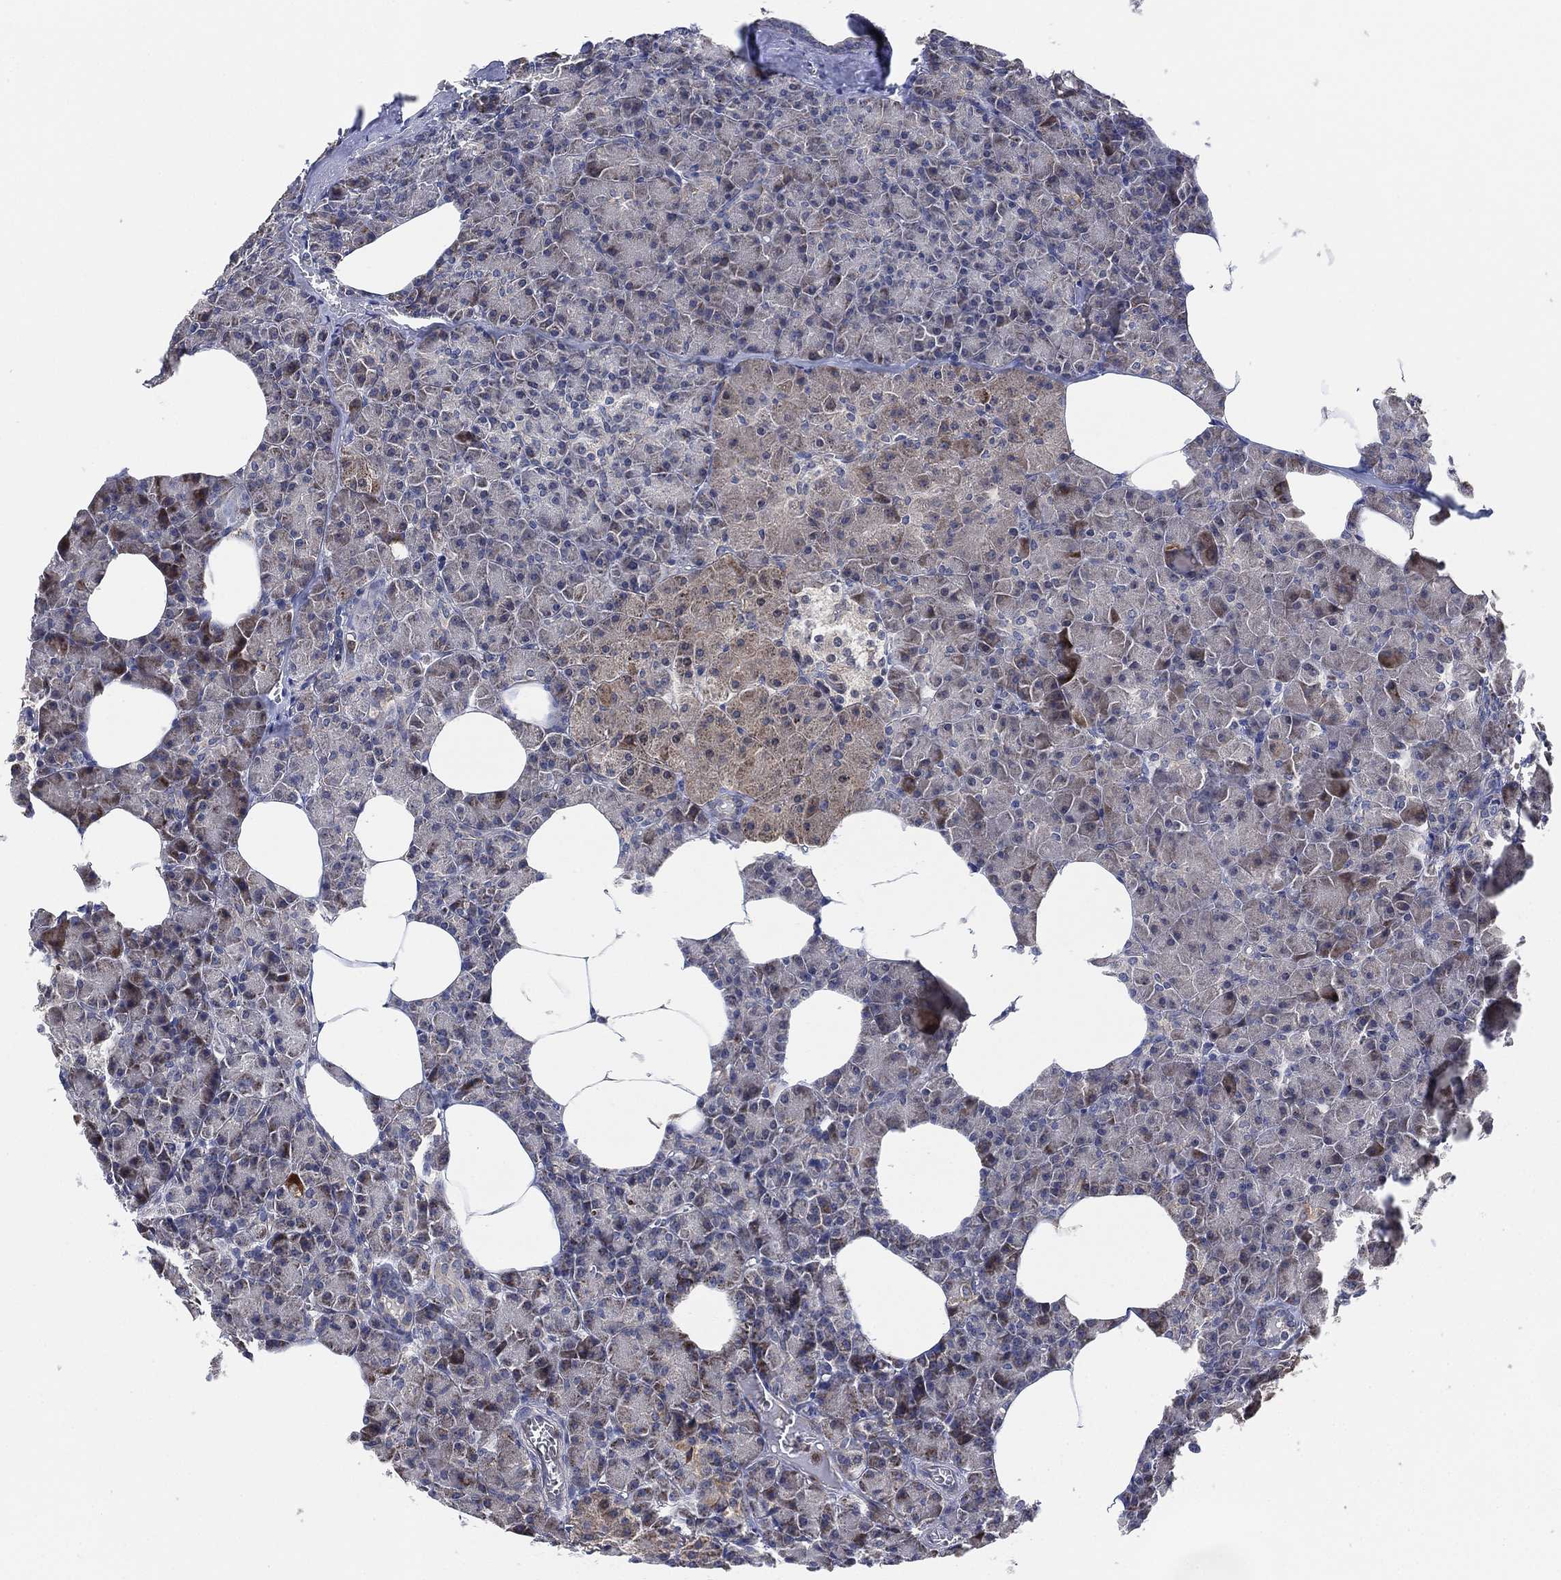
{"staining": {"intensity": "strong", "quantity": "<25%", "location": "cytoplasmic/membranous"}, "tissue": "pancreas", "cell_type": "Exocrine glandular cells", "image_type": "normal", "snomed": [{"axis": "morphology", "description": "Normal tissue, NOS"}, {"axis": "topography", "description": "Pancreas"}], "caption": "Immunohistochemistry (IHC) of normal pancreas exhibits medium levels of strong cytoplasmic/membranous expression in approximately <25% of exocrine glandular cells.", "gene": "FES", "patient": {"sex": "female", "age": 45}}